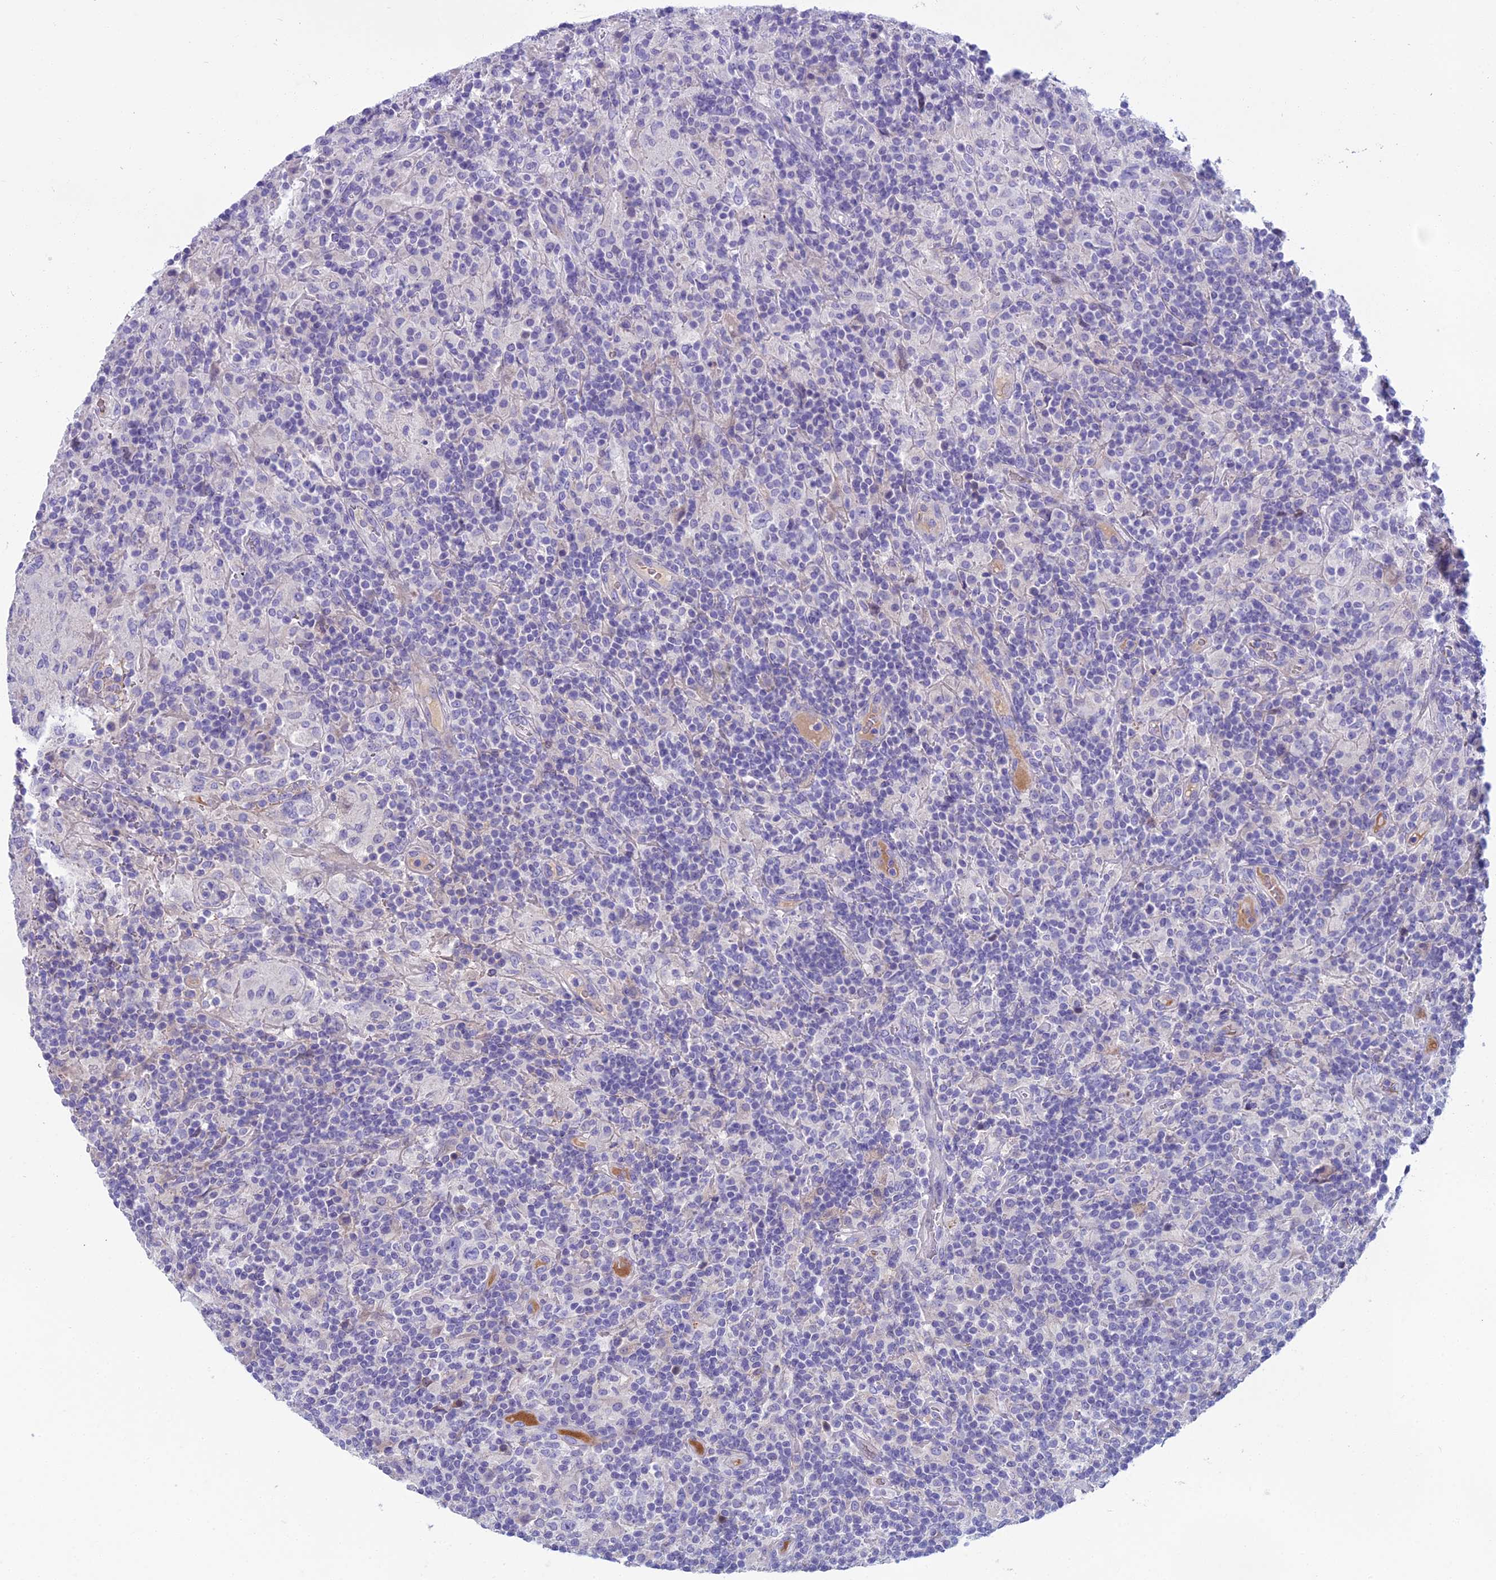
{"staining": {"intensity": "negative", "quantity": "none", "location": "none"}, "tissue": "lymphoma", "cell_type": "Tumor cells", "image_type": "cancer", "snomed": [{"axis": "morphology", "description": "Hodgkin's disease, NOS"}, {"axis": "topography", "description": "Lymph node"}], "caption": "High magnification brightfield microscopy of Hodgkin's disease stained with DAB (brown) and counterstained with hematoxylin (blue): tumor cells show no significant expression. (DAB (3,3'-diaminobenzidine) immunohistochemistry (IHC) visualized using brightfield microscopy, high magnification).", "gene": "SPTLC3", "patient": {"sex": "male", "age": 70}}